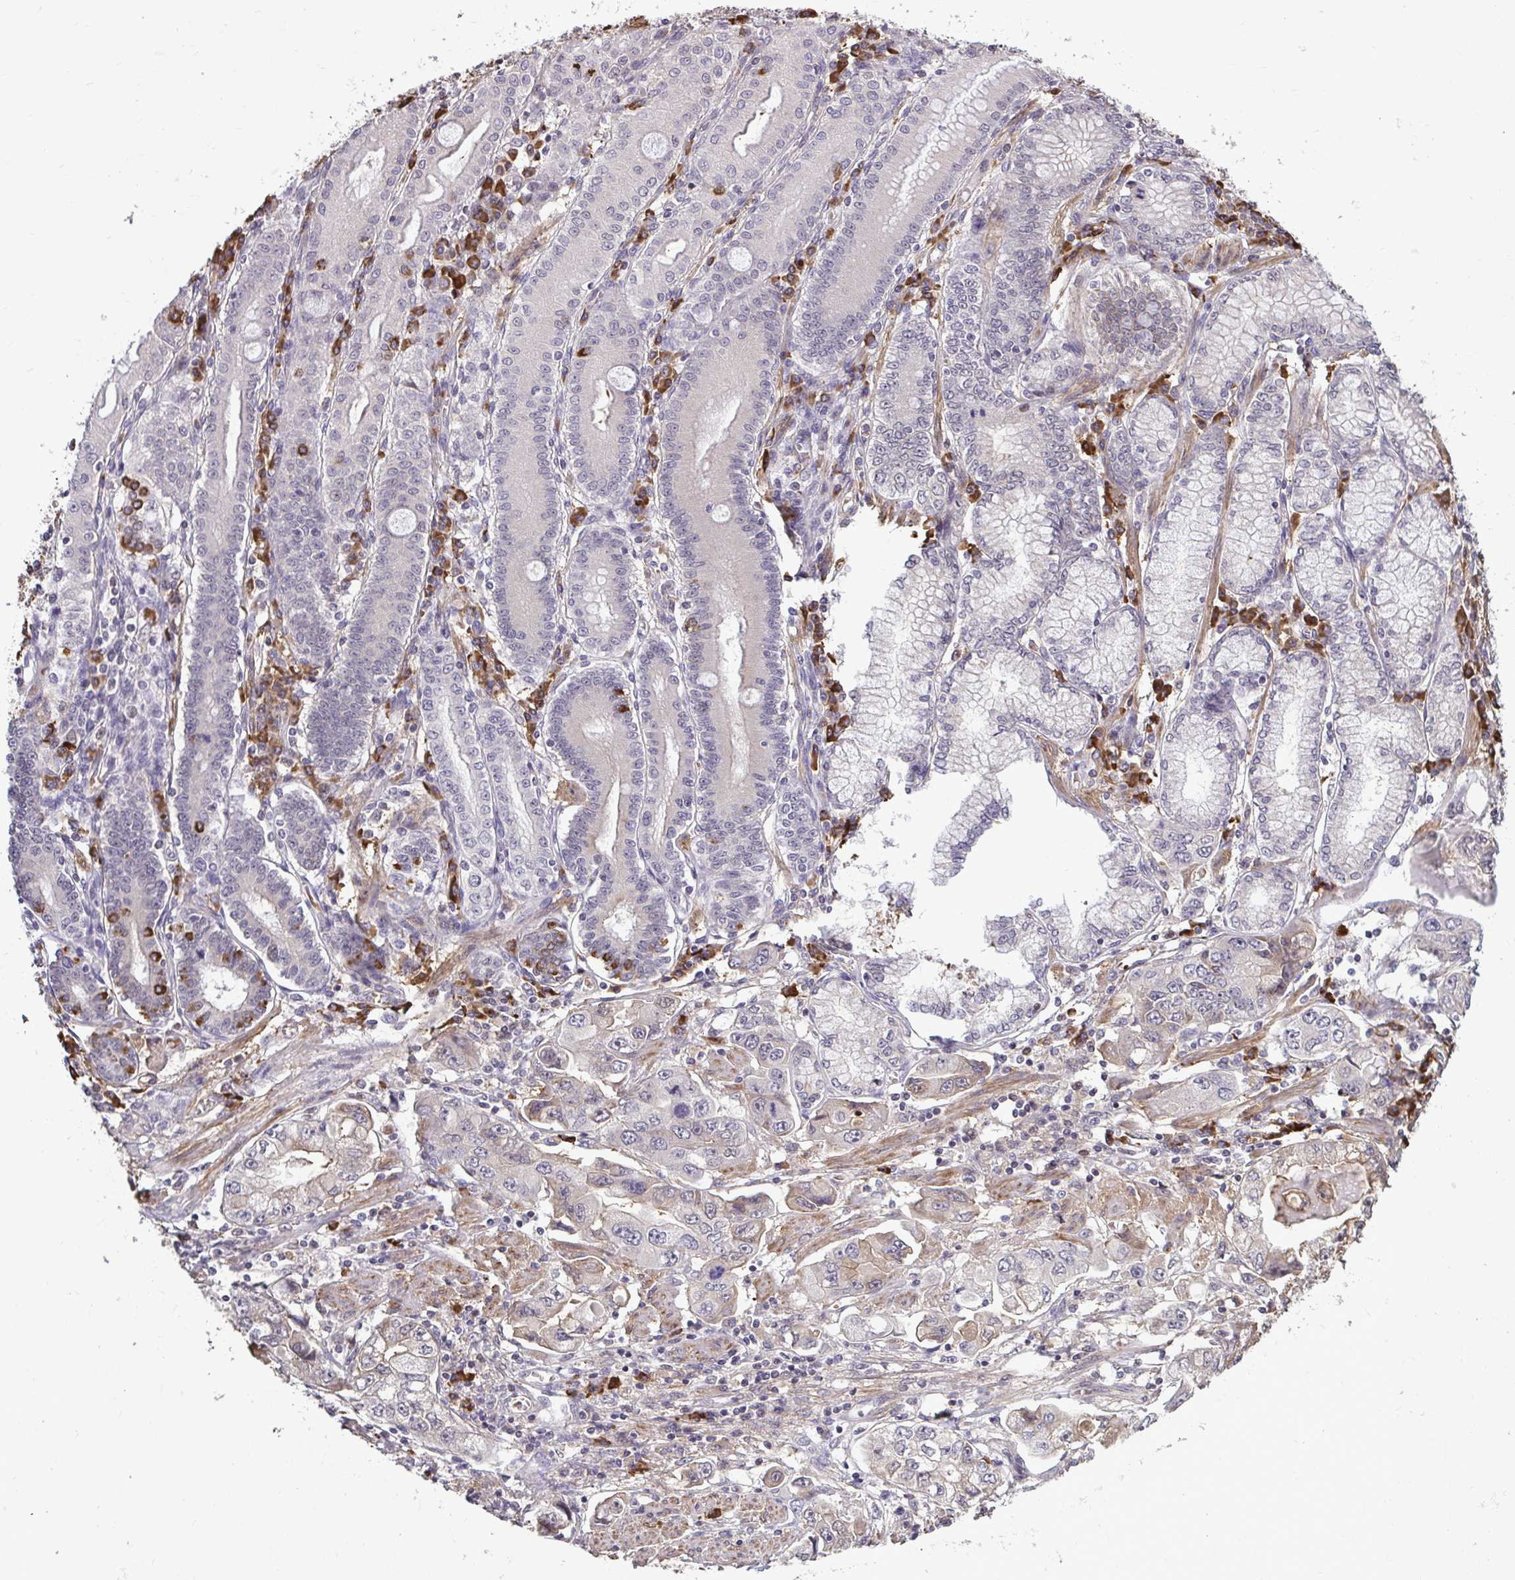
{"staining": {"intensity": "weak", "quantity": "<25%", "location": "cytoplasmic/membranous"}, "tissue": "stomach cancer", "cell_type": "Tumor cells", "image_type": "cancer", "snomed": [{"axis": "morphology", "description": "Adenocarcinoma, NOS"}, {"axis": "topography", "description": "Stomach, lower"}], "caption": "This photomicrograph is of stomach adenocarcinoma stained with immunohistochemistry to label a protein in brown with the nuclei are counter-stained blue. There is no expression in tumor cells. (DAB (3,3'-diaminobenzidine) IHC with hematoxylin counter stain).", "gene": "ZSCAN9", "patient": {"sex": "female", "age": 93}}